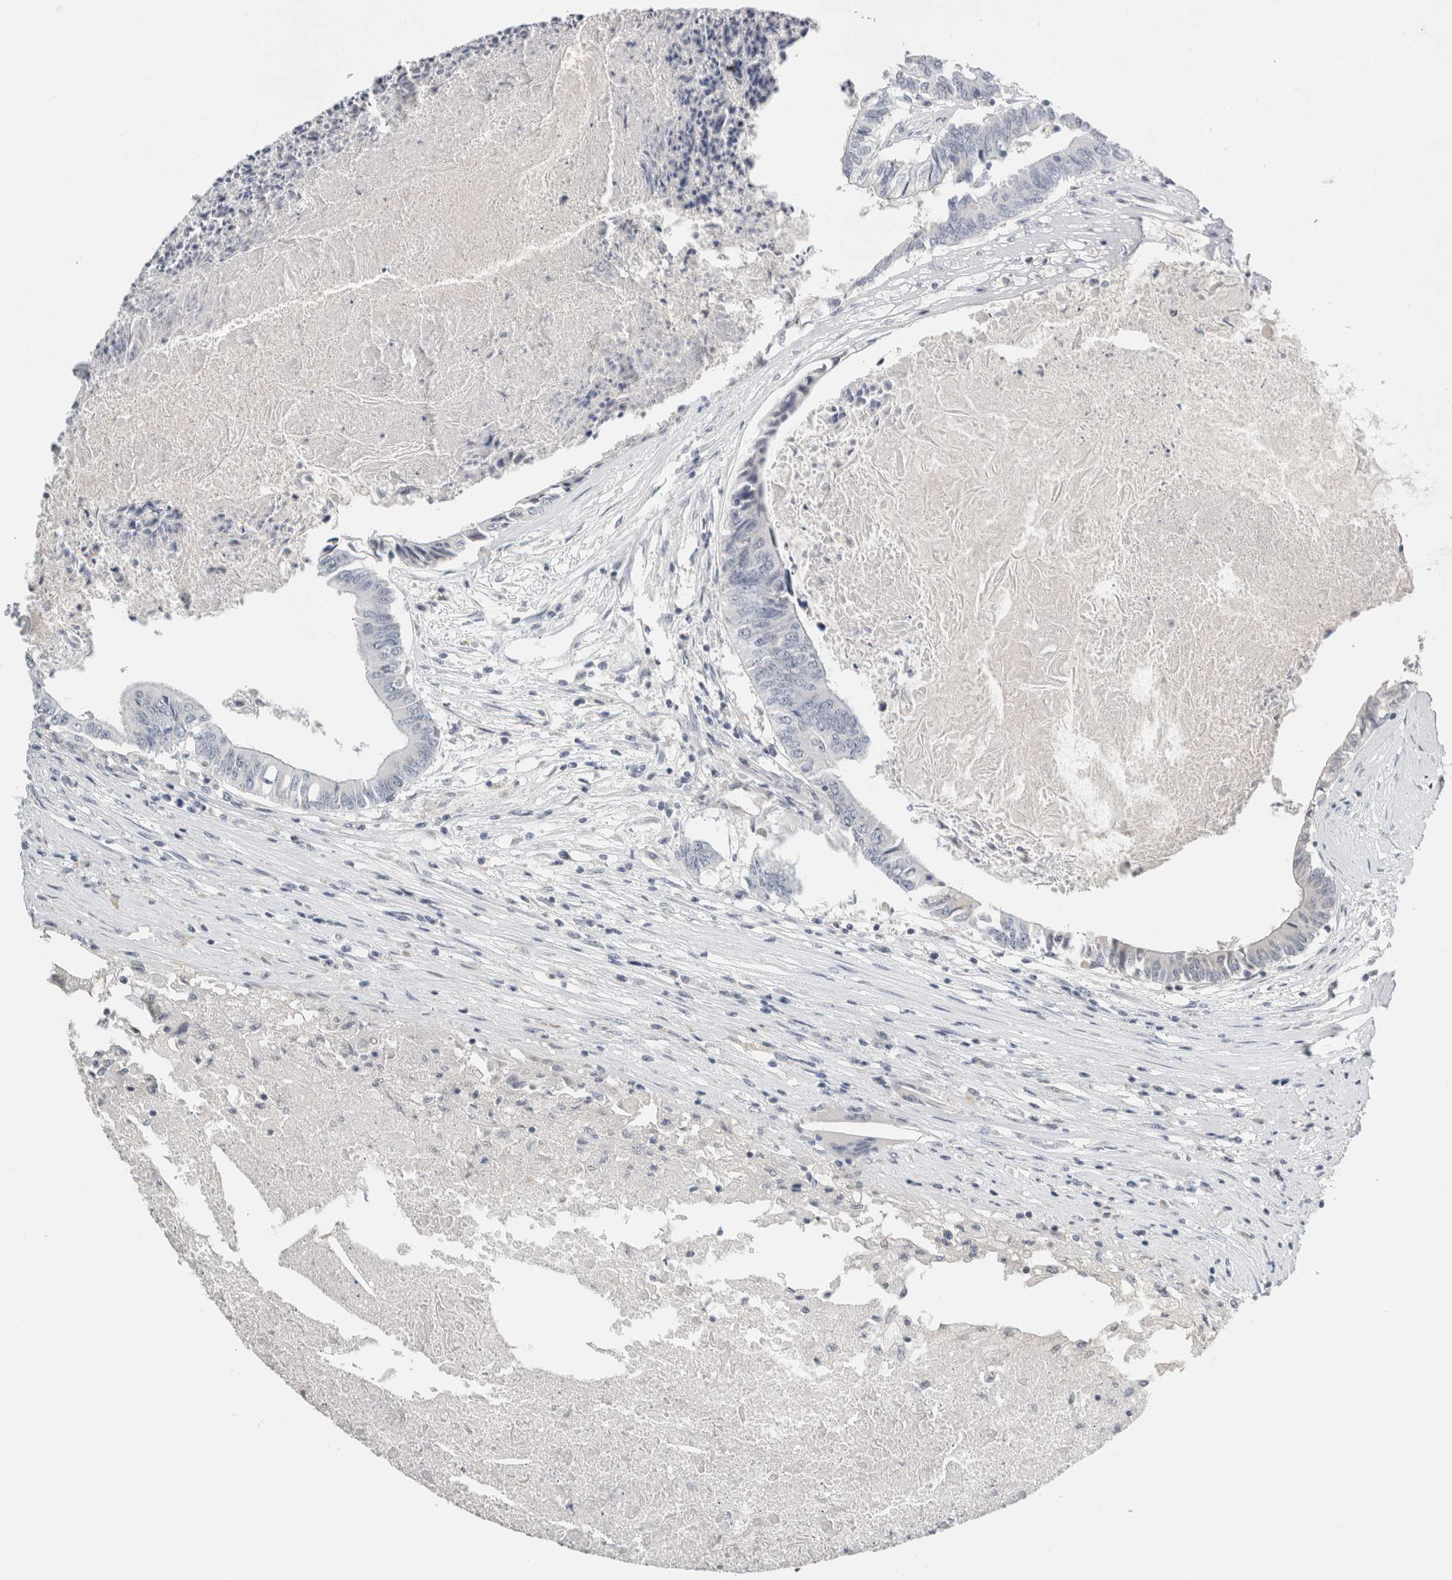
{"staining": {"intensity": "negative", "quantity": "none", "location": "none"}, "tissue": "colorectal cancer", "cell_type": "Tumor cells", "image_type": "cancer", "snomed": [{"axis": "morphology", "description": "Adenocarcinoma, NOS"}, {"axis": "topography", "description": "Rectum"}], "caption": "Tumor cells show no significant protein expression in colorectal adenocarcinoma.", "gene": "CRAT", "patient": {"sex": "male", "age": 63}}